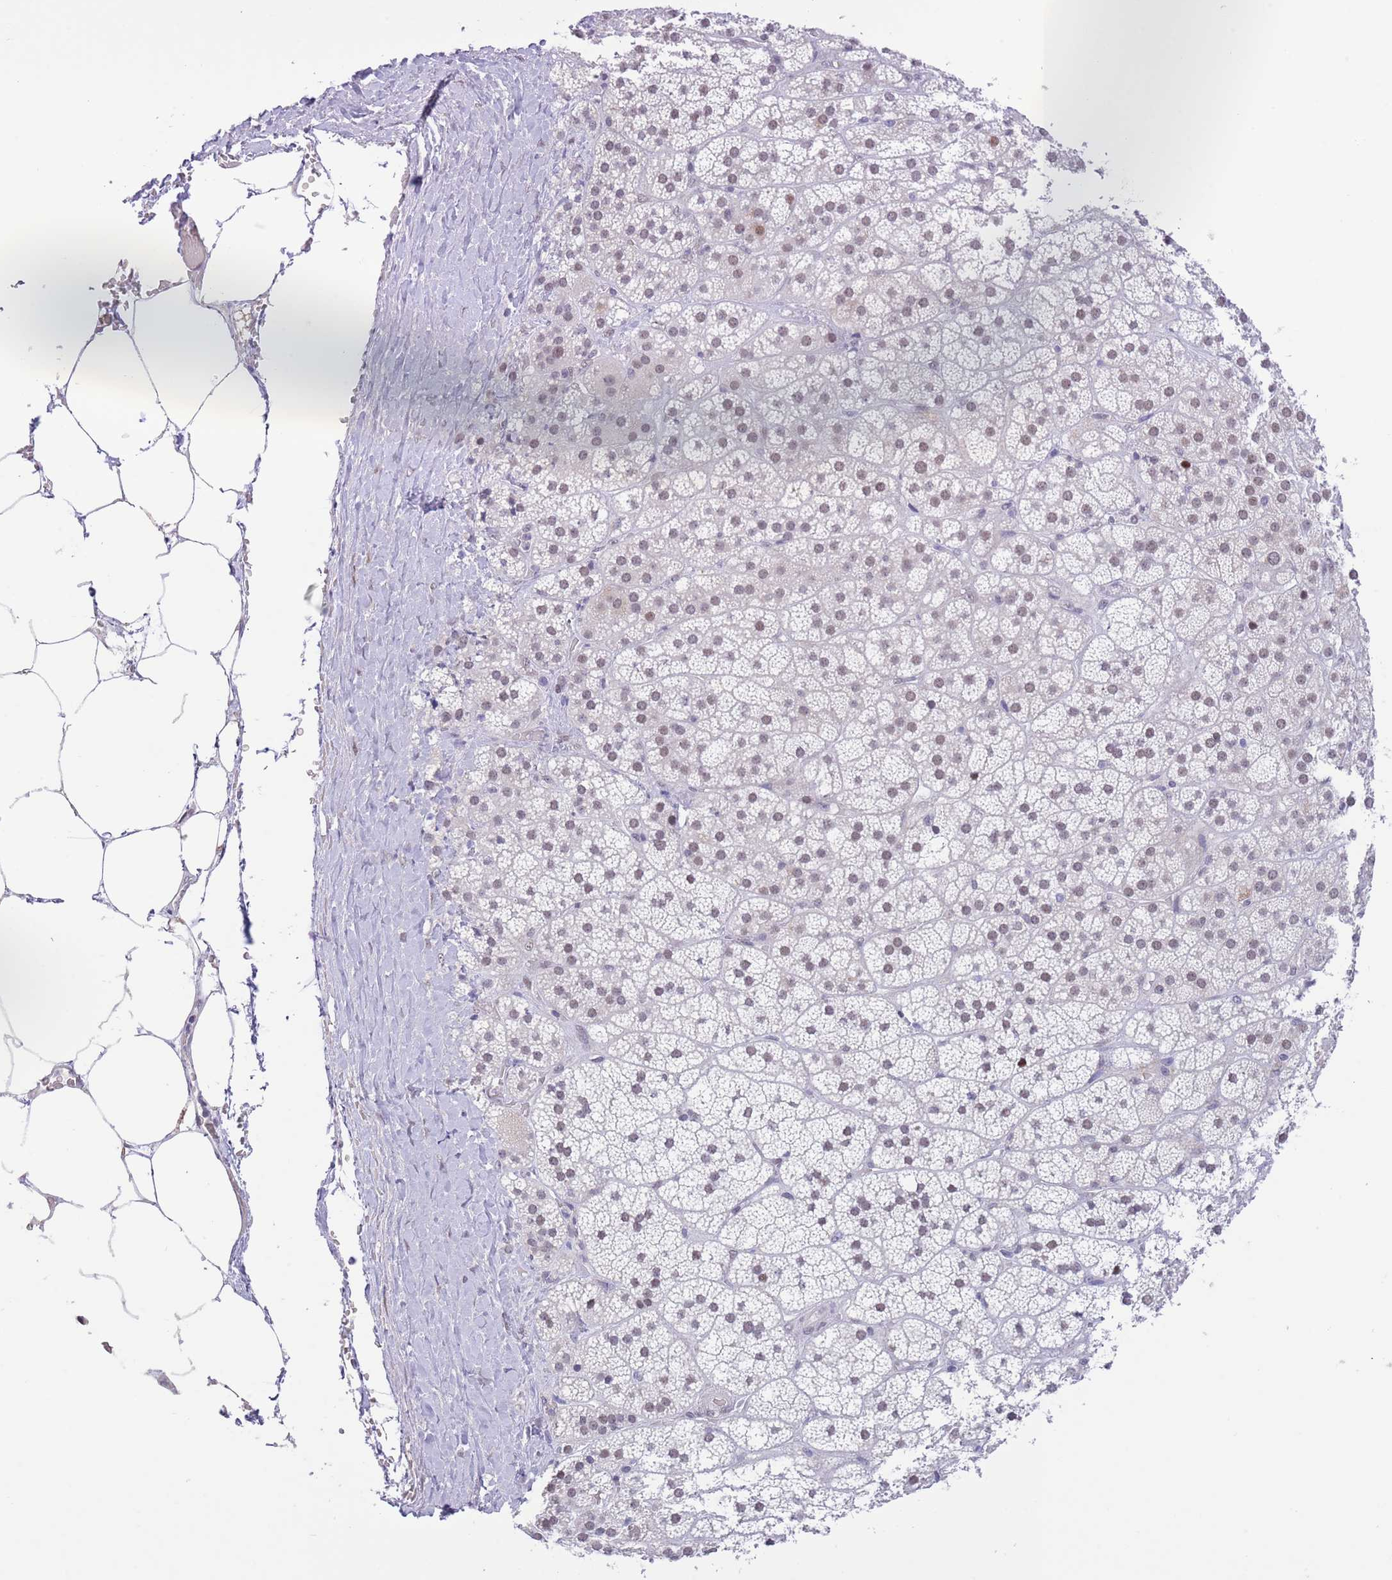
{"staining": {"intensity": "weak", "quantity": "<25%", "location": "nuclear"}, "tissue": "adrenal gland", "cell_type": "Glandular cells", "image_type": "normal", "snomed": [{"axis": "morphology", "description": "Normal tissue, NOS"}, {"axis": "topography", "description": "Adrenal gland"}], "caption": "DAB immunohistochemical staining of benign human adrenal gland demonstrates no significant positivity in glandular cells. (Brightfield microscopy of DAB (3,3'-diaminobenzidine) immunohistochemistry (IHC) at high magnification).", "gene": "RFX1", "patient": {"sex": "female", "age": 70}}